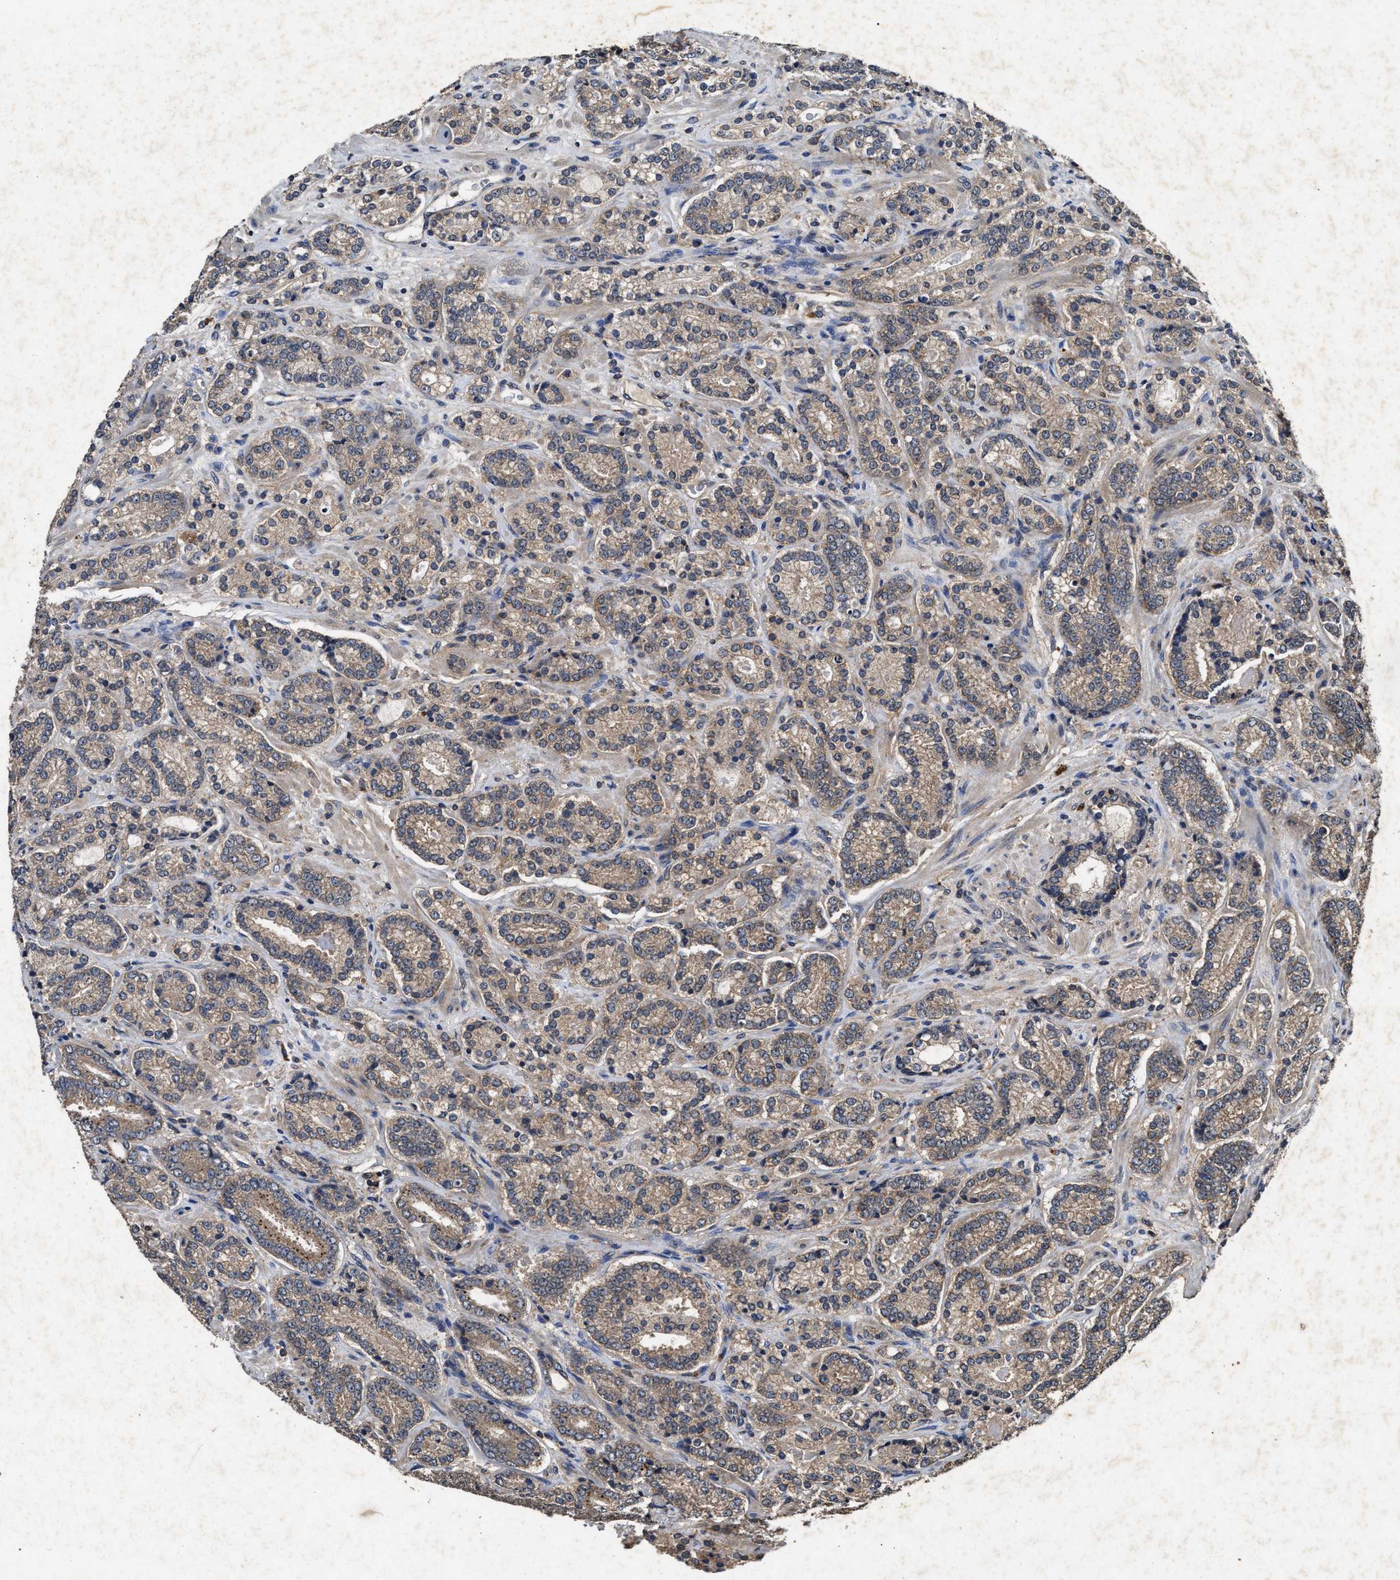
{"staining": {"intensity": "moderate", "quantity": ">75%", "location": "cytoplasmic/membranous"}, "tissue": "prostate cancer", "cell_type": "Tumor cells", "image_type": "cancer", "snomed": [{"axis": "morphology", "description": "Adenocarcinoma, High grade"}, {"axis": "topography", "description": "Prostate"}], "caption": "Prostate cancer (high-grade adenocarcinoma) stained for a protein shows moderate cytoplasmic/membranous positivity in tumor cells.", "gene": "PDAP1", "patient": {"sex": "male", "age": 61}}